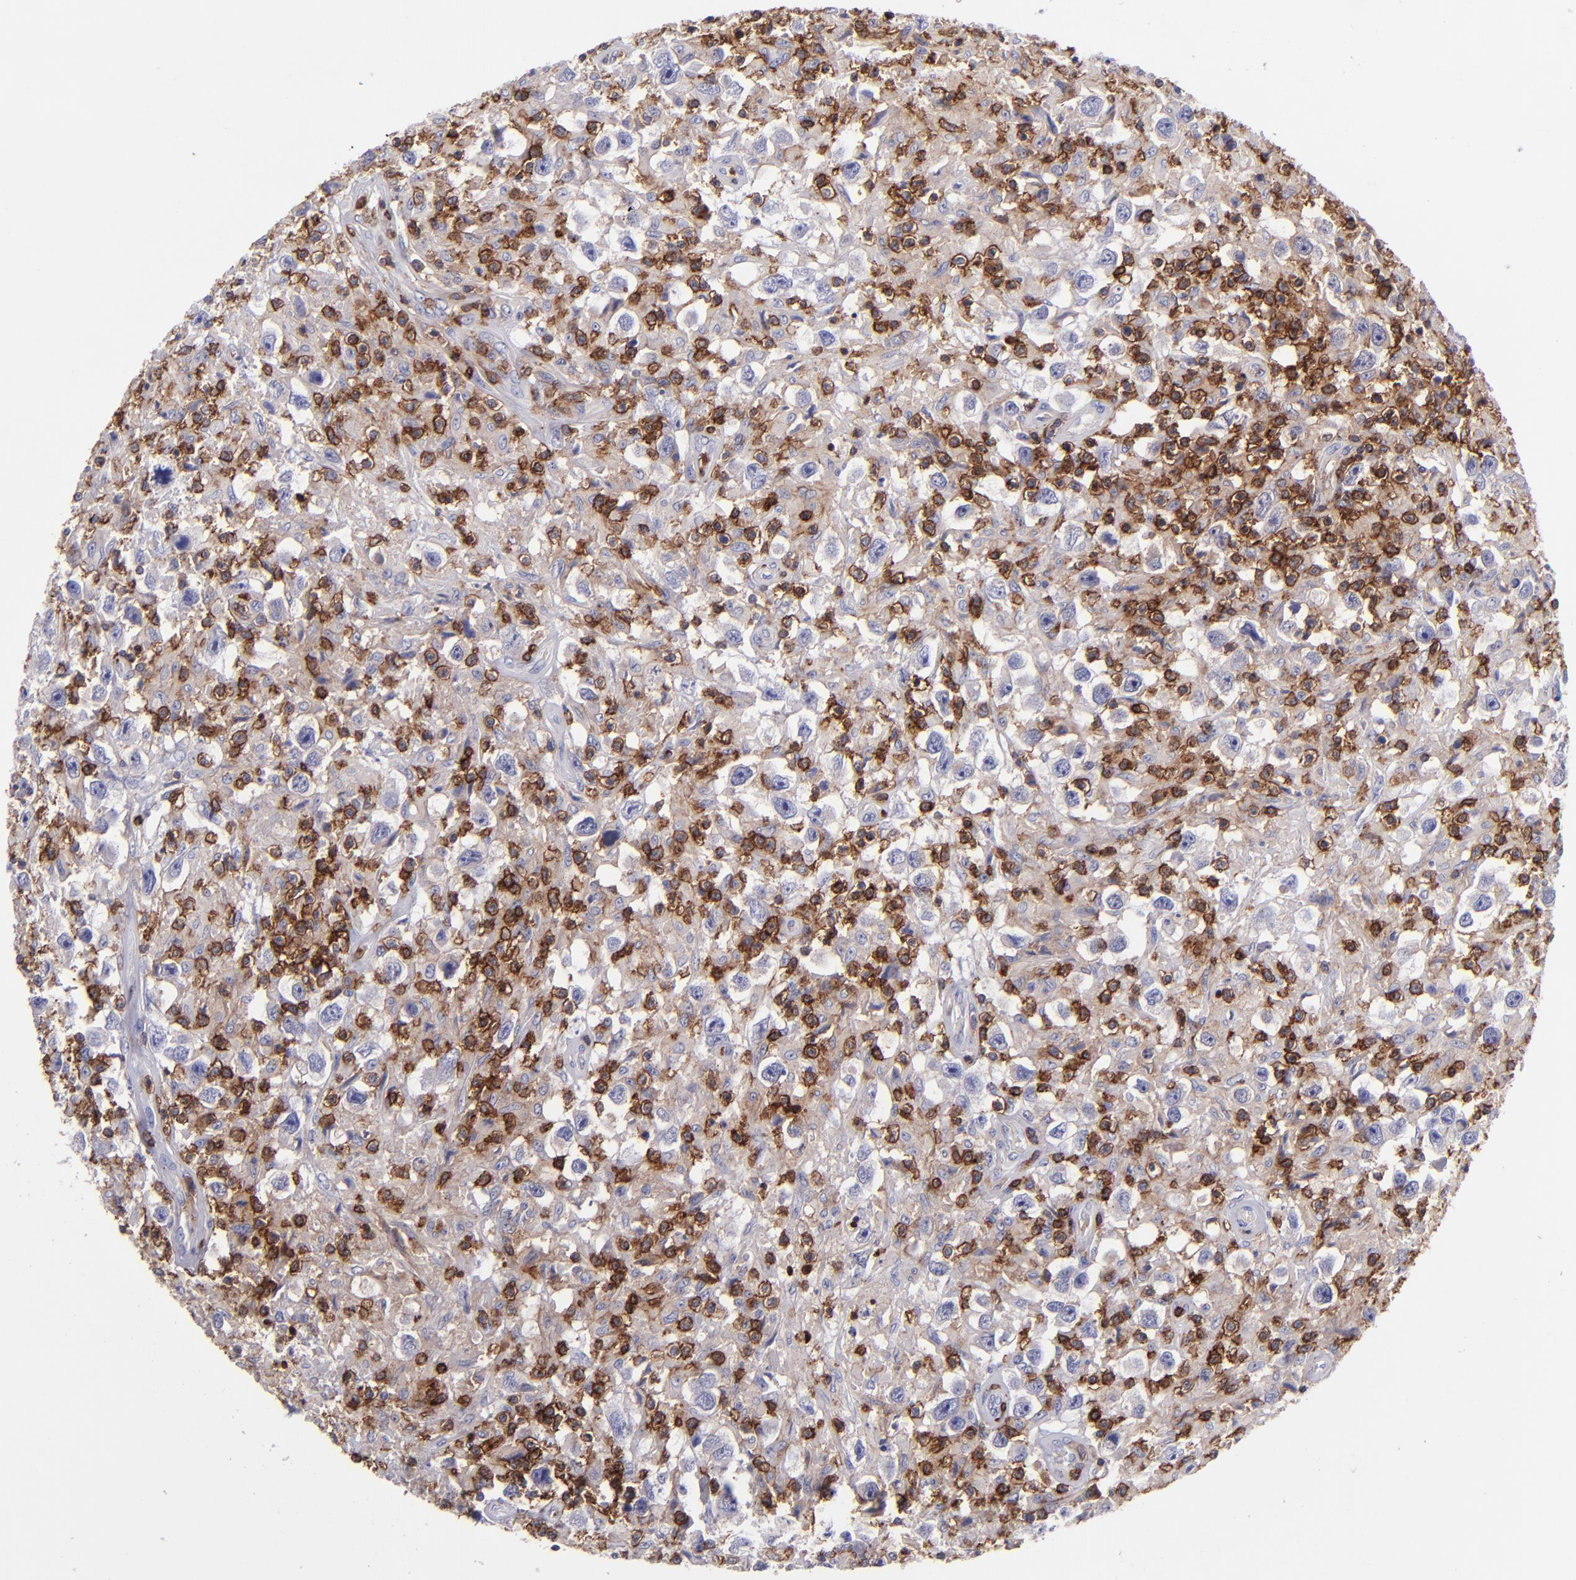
{"staining": {"intensity": "weak", "quantity": "<25%", "location": "cytoplasmic/membranous"}, "tissue": "testis cancer", "cell_type": "Tumor cells", "image_type": "cancer", "snomed": [{"axis": "morphology", "description": "Seminoma, NOS"}, {"axis": "topography", "description": "Testis"}], "caption": "IHC image of neoplastic tissue: human seminoma (testis) stained with DAB (3,3'-diaminobenzidine) shows no significant protein staining in tumor cells.", "gene": "ICAM3", "patient": {"sex": "male", "age": 34}}